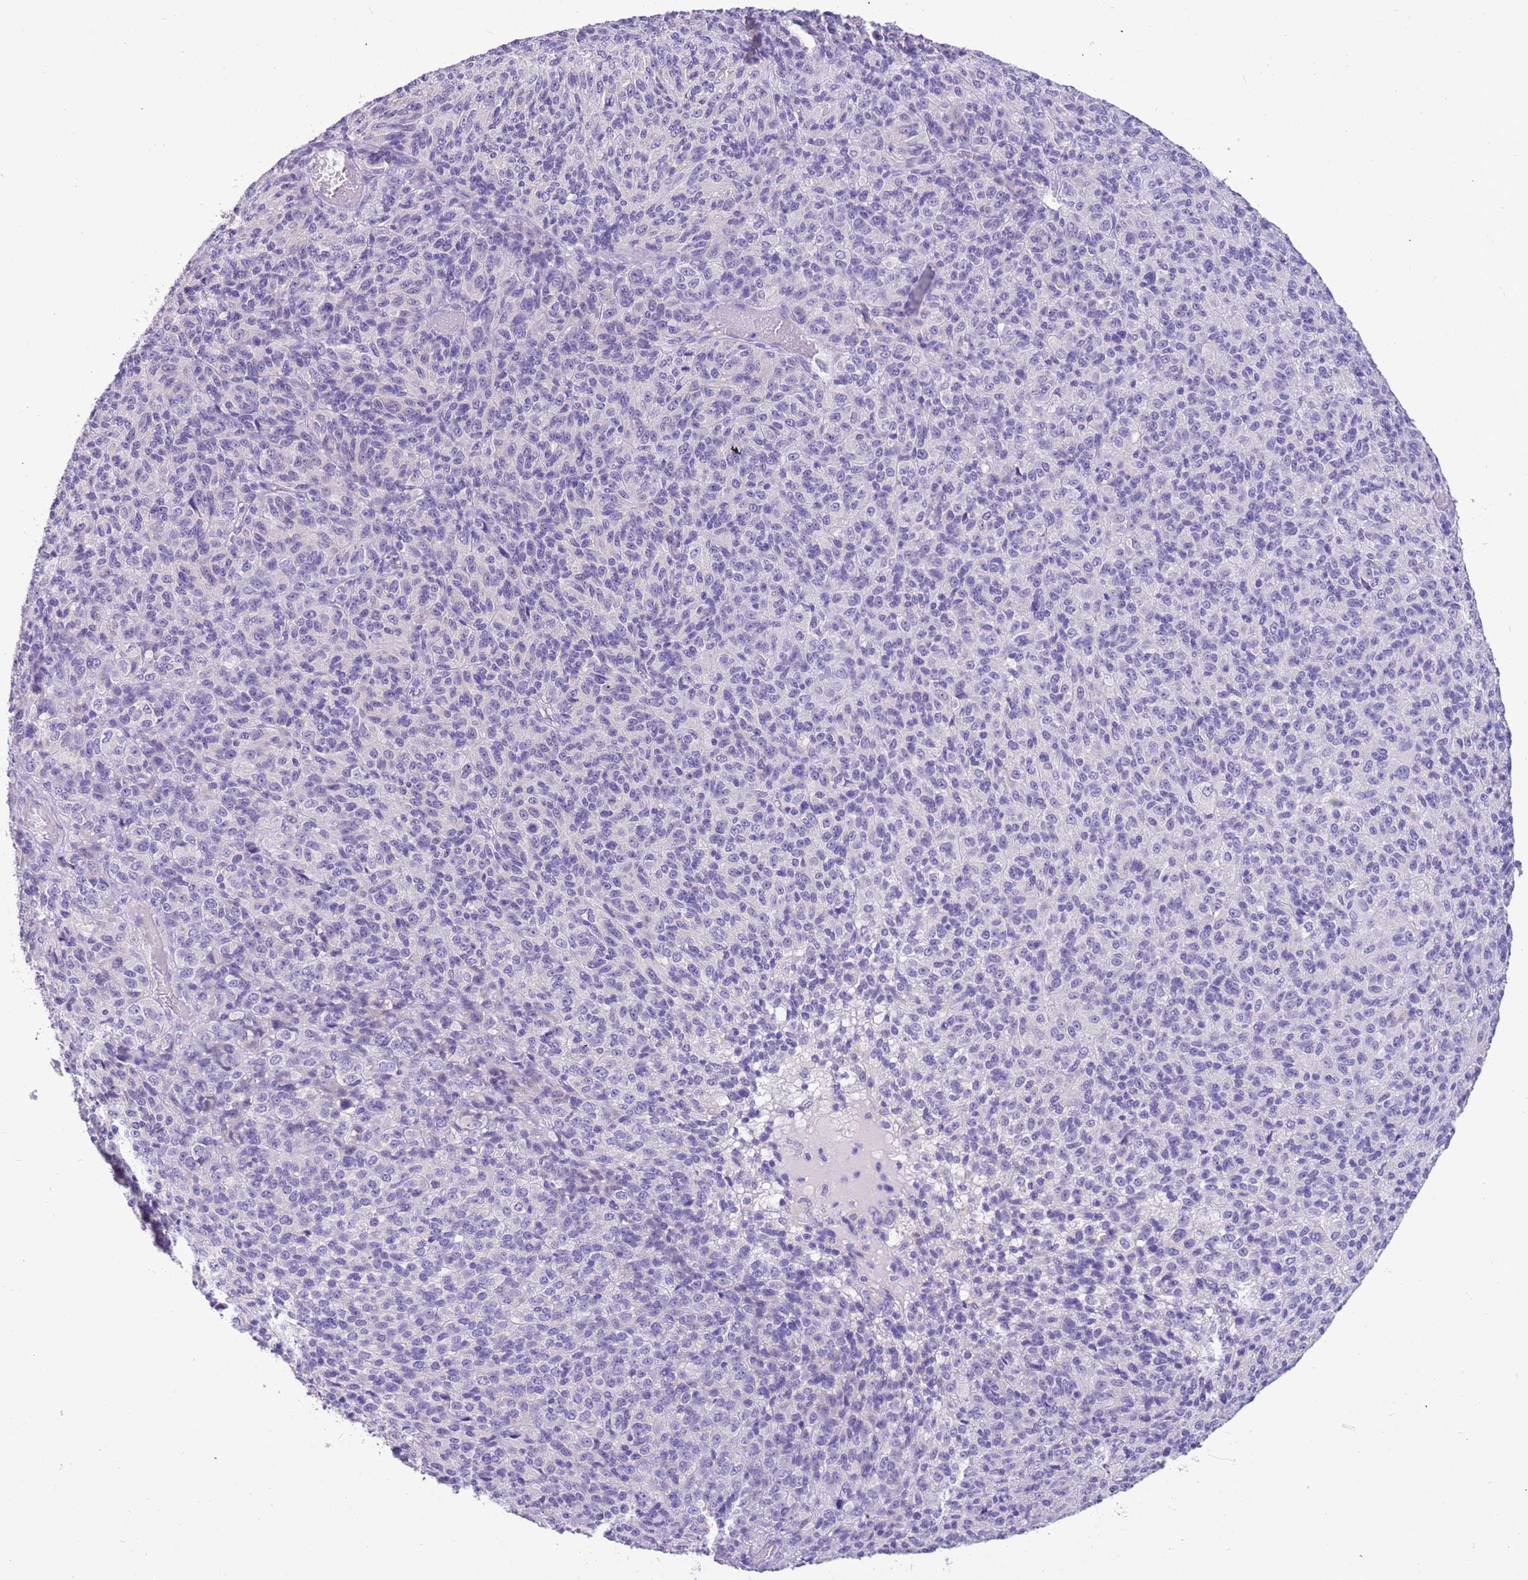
{"staining": {"intensity": "negative", "quantity": "none", "location": "none"}, "tissue": "melanoma", "cell_type": "Tumor cells", "image_type": "cancer", "snomed": [{"axis": "morphology", "description": "Malignant melanoma, Metastatic site"}, {"axis": "topography", "description": "Brain"}], "caption": "Tumor cells are negative for protein expression in human melanoma.", "gene": "R3HDM4", "patient": {"sex": "female", "age": 56}}